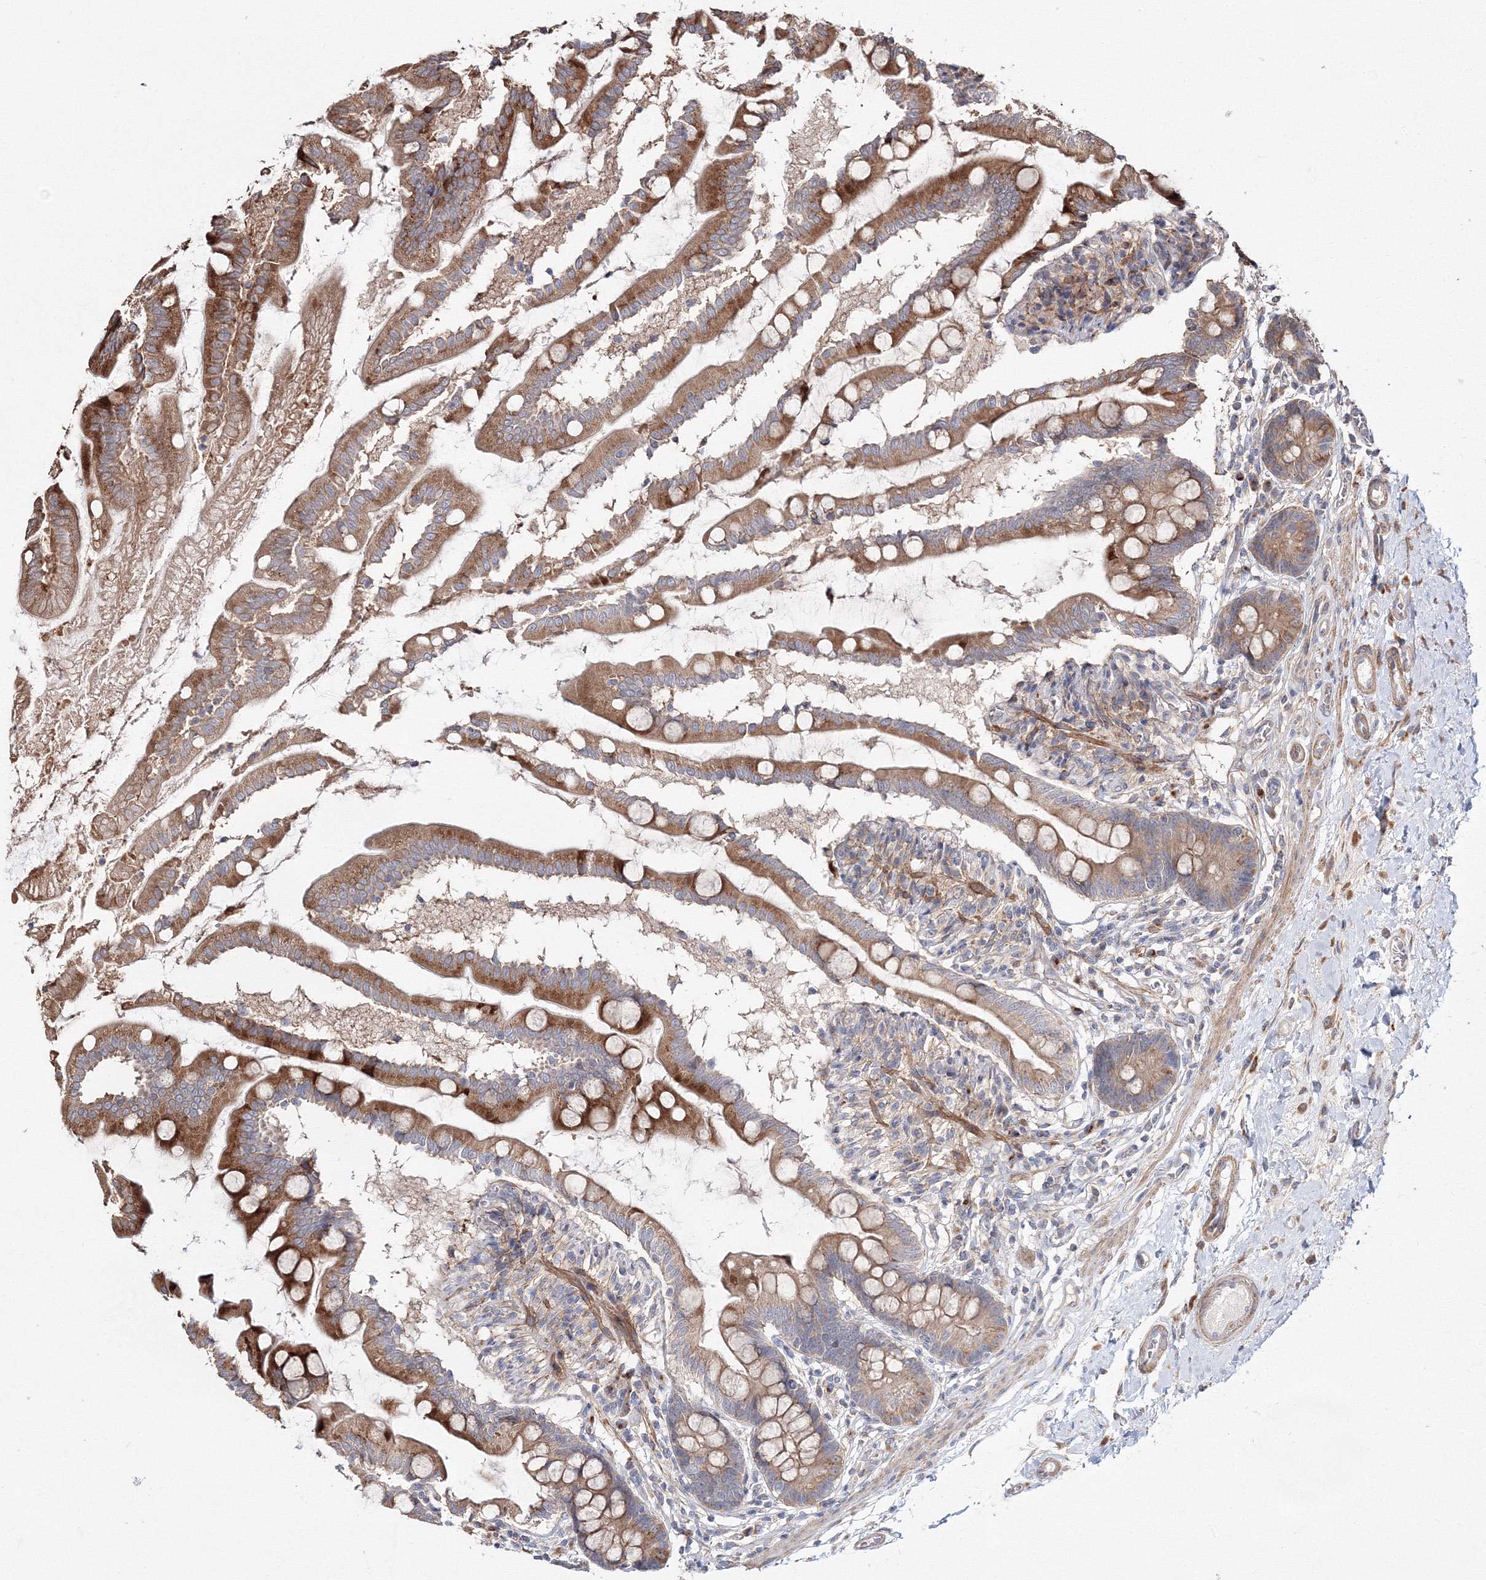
{"staining": {"intensity": "strong", "quantity": ">75%", "location": "cytoplasmic/membranous"}, "tissue": "small intestine", "cell_type": "Glandular cells", "image_type": "normal", "snomed": [{"axis": "morphology", "description": "Normal tissue, NOS"}, {"axis": "topography", "description": "Small intestine"}], "caption": "An image of human small intestine stained for a protein reveals strong cytoplasmic/membranous brown staining in glandular cells. The protein is shown in brown color, while the nuclei are stained blue.", "gene": "DDO", "patient": {"sex": "female", "age": 56}}